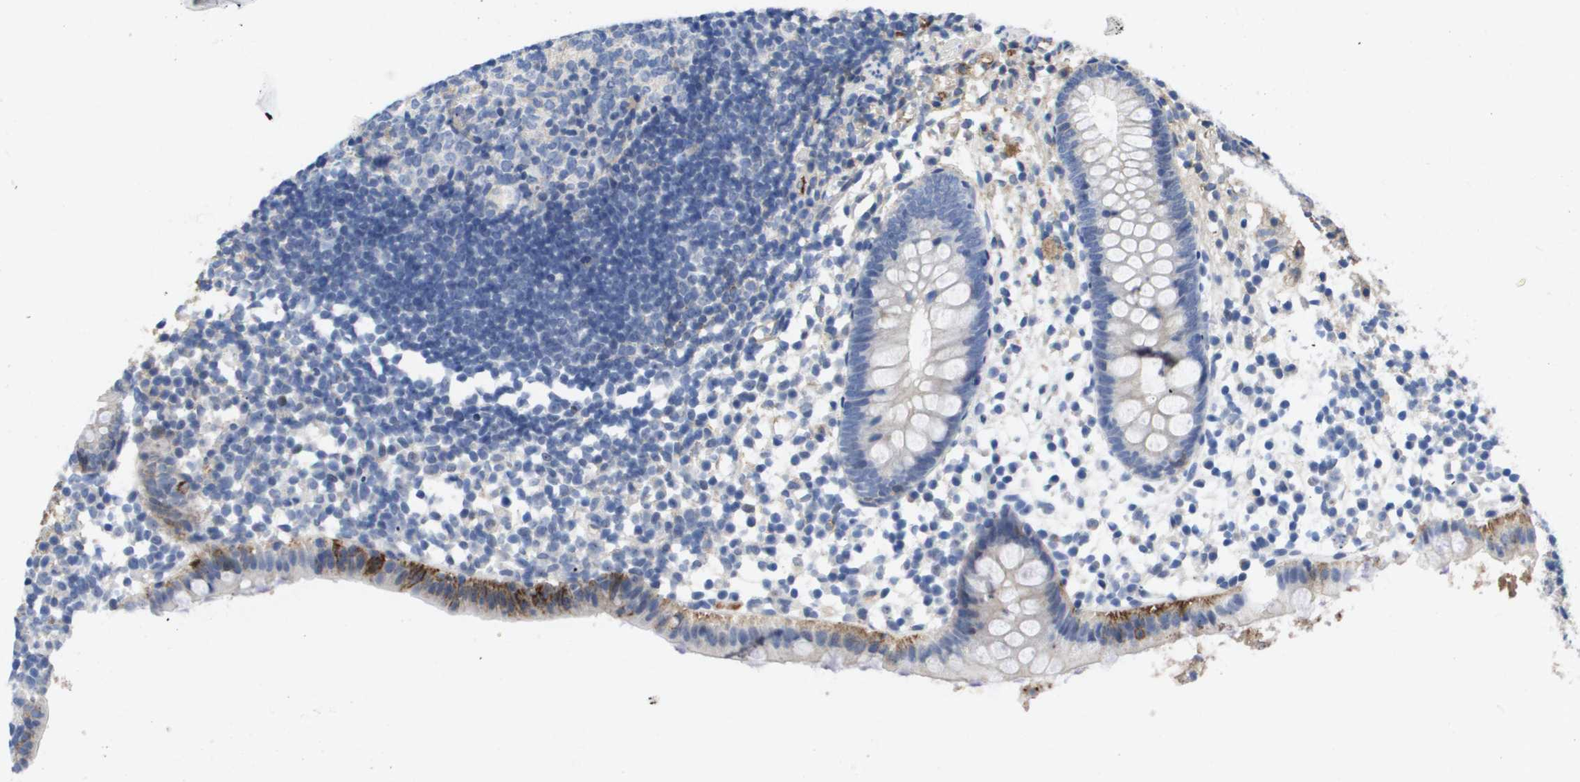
{"staining": {"intensity": "moderate", "quantity": "25%-75%", "location": "cytoplasmic/membranous"}, "tissue": "appendix", "cell_type": "Glandular cells", "image_type": "normal", "snomed": [{"axis": "morphology", "description": "Normal tissue, NOS"}, {"axis": "topography", "description": "Appendix"}], "caption": "Appendix stained with DAB immunohistochemistry (IHC) exhibits medium levels of moderate cytoplasmic/membranous positivity in approximately 25%-75% of glandular cells.", "gene": "SERPINC1", "patient": {"sex": "female", "age": 20}}